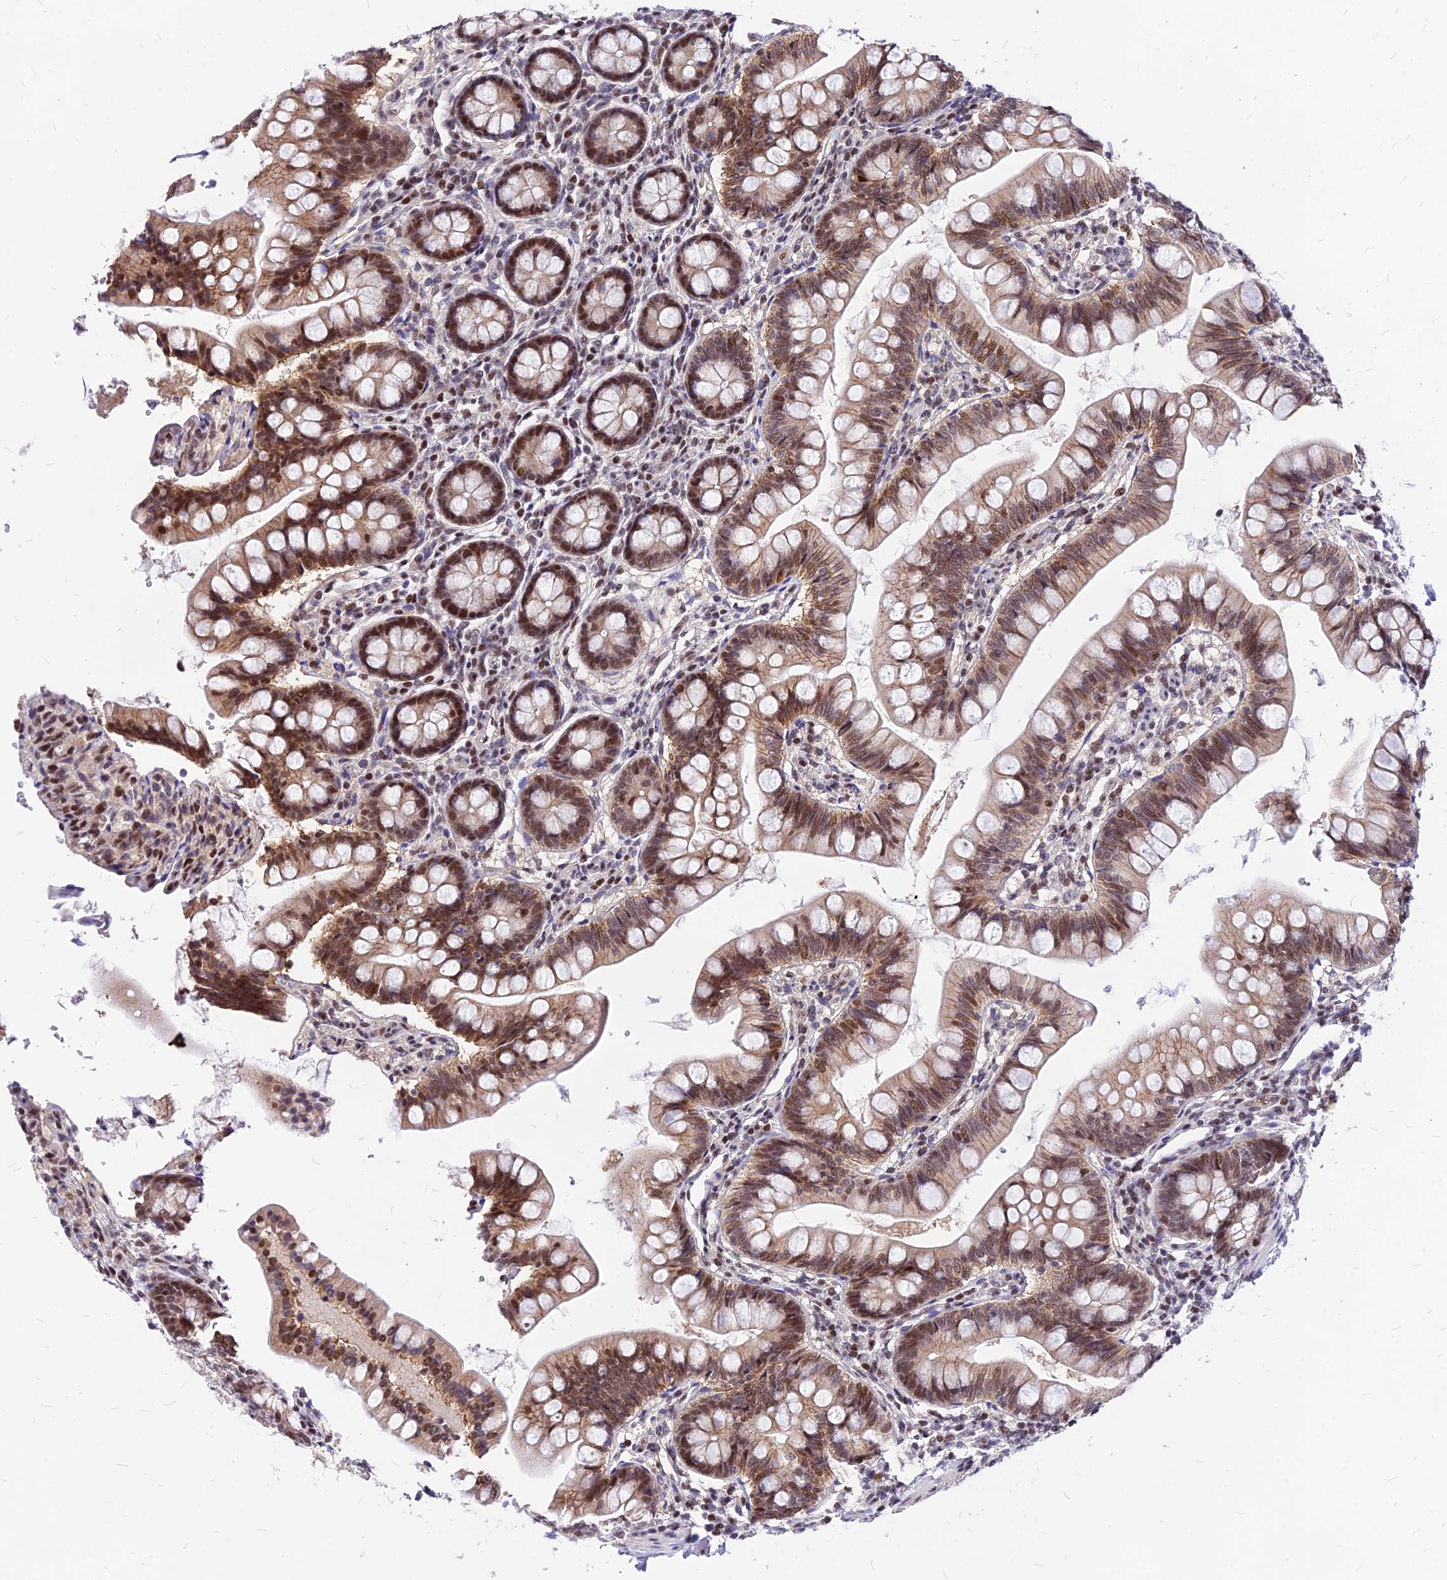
{"staining": {"intensity": "moderate", "quantity": ">75%", "location": "nuclear"}, "tissue": "small intestine", "cell_type": "Glandular cells", "image_type": "normal", "snomed": [{"axis": "morphology", "description": "Normal tissue, NOS"}, {"axis": "topography", "description": "Small intestine"}], "caption": "Brown immunohistochemical staining in unremarkable small intestine shows moderate nuclear staining in about >75% of glandular cells.", "gene": "DDX55", "patient": {"sex": "male", "age": 7}}